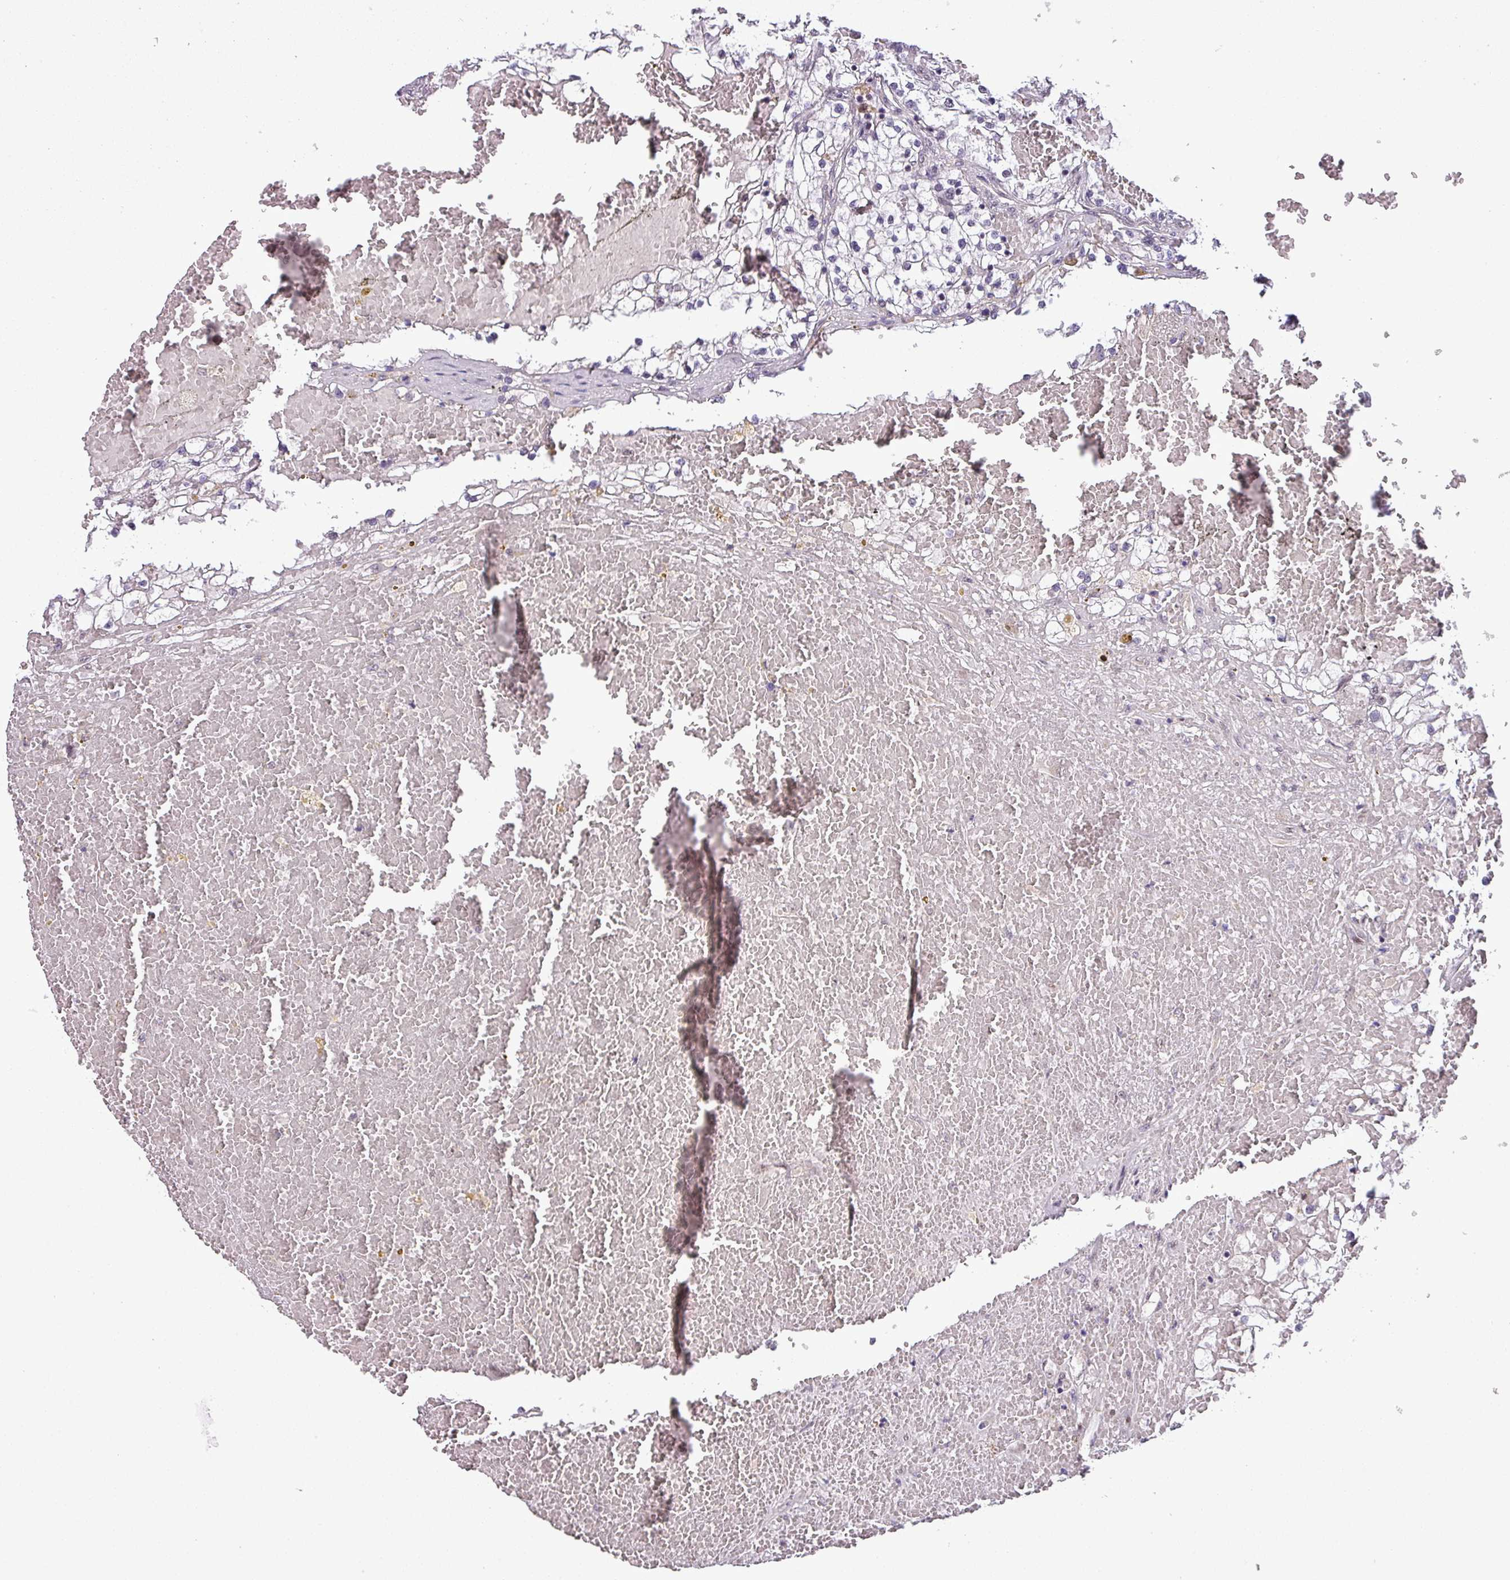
{"staining": {"intensity": "negative", "quantity": "none", "location": "none"}, "tissue": "renal cancer", "cell_type": "Tumor cells", "image_type": "cancer", "snomed": [{"axis": "morphology", "description": "Normal tissue, NOS"}, {"axis": "morphology", "description": "Adenocarcinoma, NOS"}, {"axis": "topography", "description": "Kidney"}], "caption": "Micrograph shows no significant protein staining in tumor cells of renal cancer. (Immunohistochemistry (ihc), brightfield microscopy, high magnification).", "gene": "NPFFR1", "patient": {"sex": "male", "age": 68}}